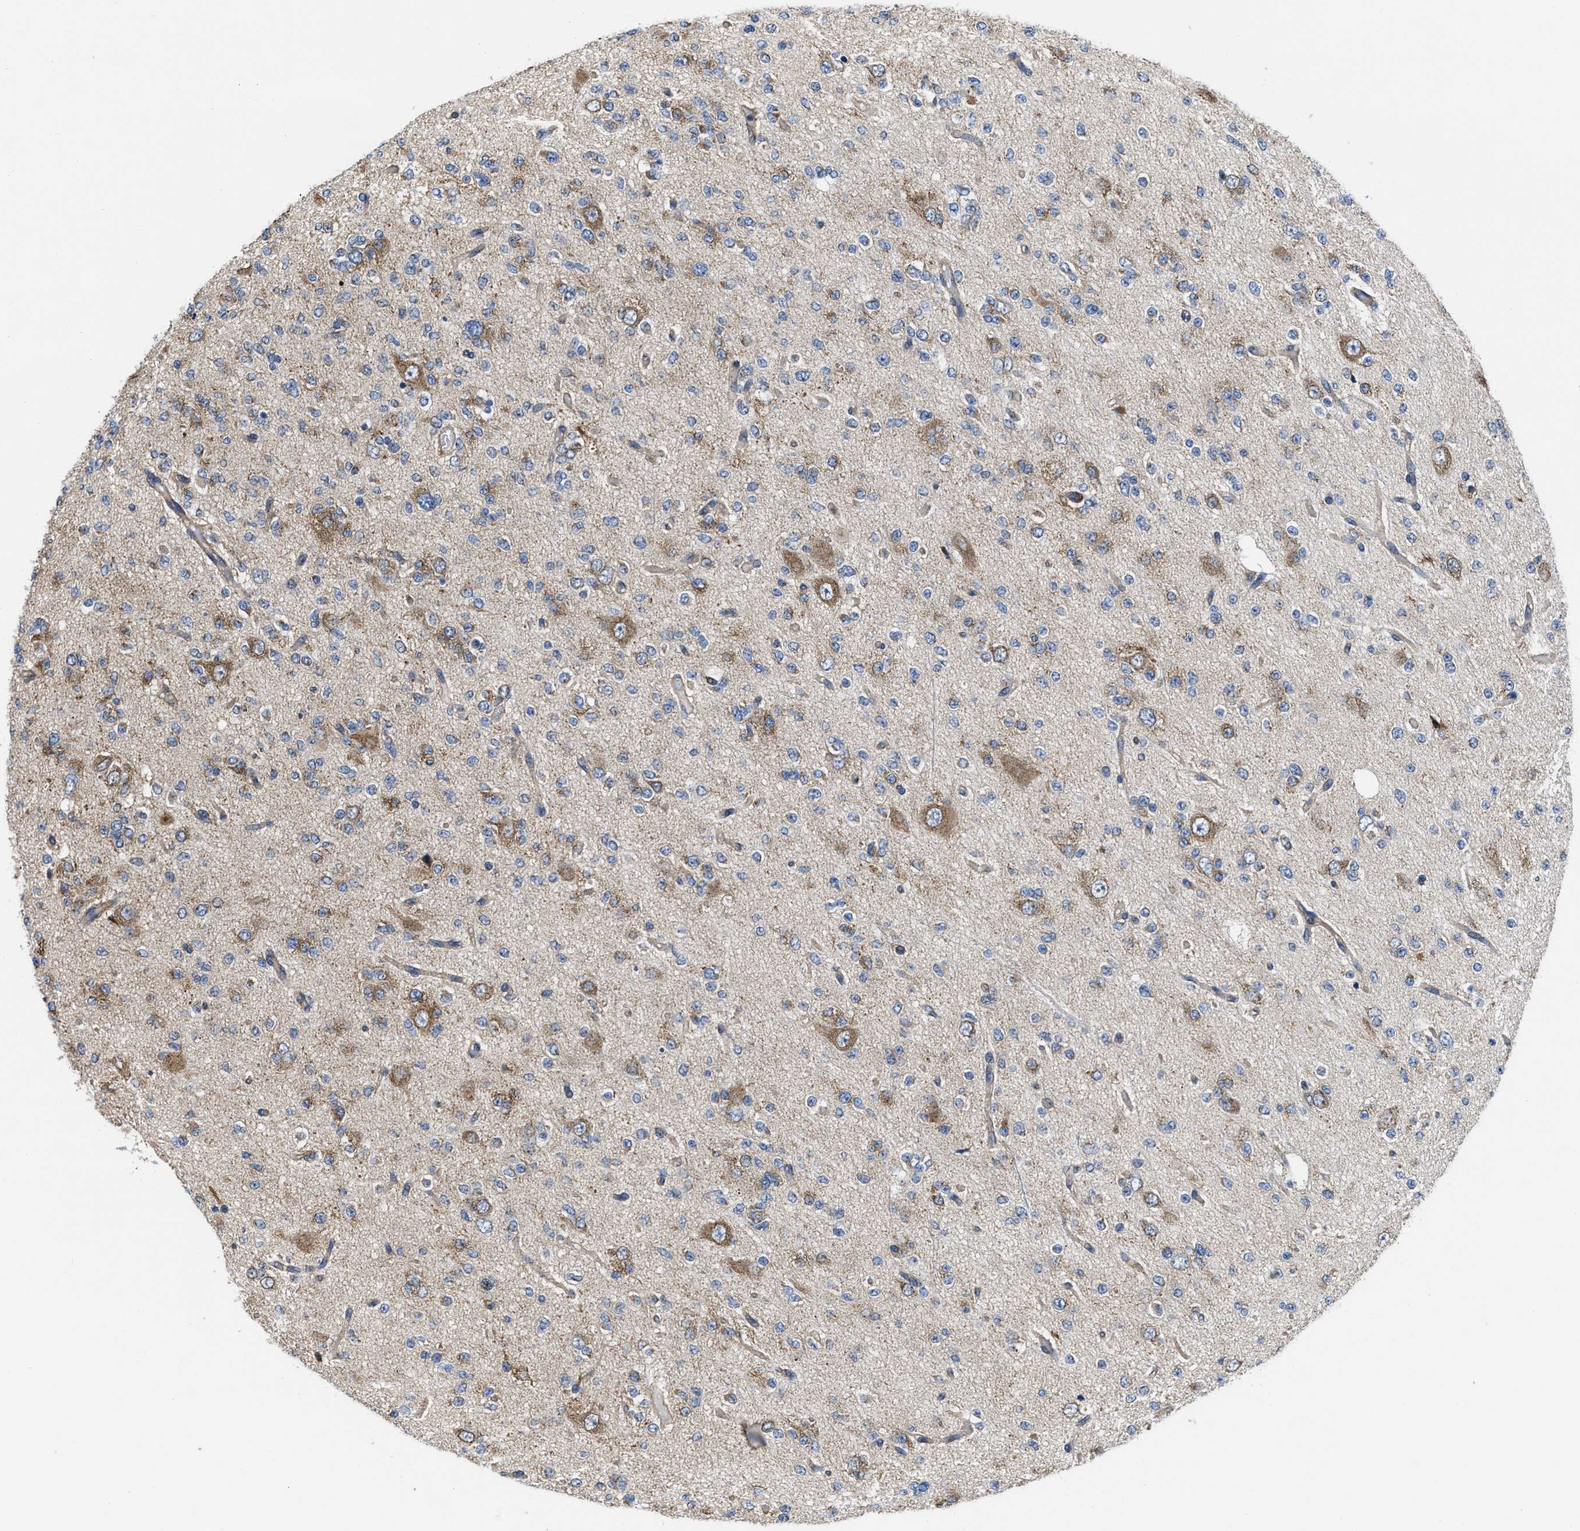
{"staining": {"intensity": "moderate", "quantity": "<25%", "location": "cytoplasmic/membranous"}, "tissue": "glioma", "cell_type": "Tumor cells", "image_type": "cancer", "snomed": [{"axis": "morphology", "description": "Glioma, malignant, Low grade"}, {"axis": "topography", "description": "Brain"}], "caption": "Human glioma stained for a protein (brown) reveals moderate cytoplasmic/membranous positive expression in approximately <25% of tumor cells.", "gene": "CEP128", "patient": {"sex": "male", "age": 38}}